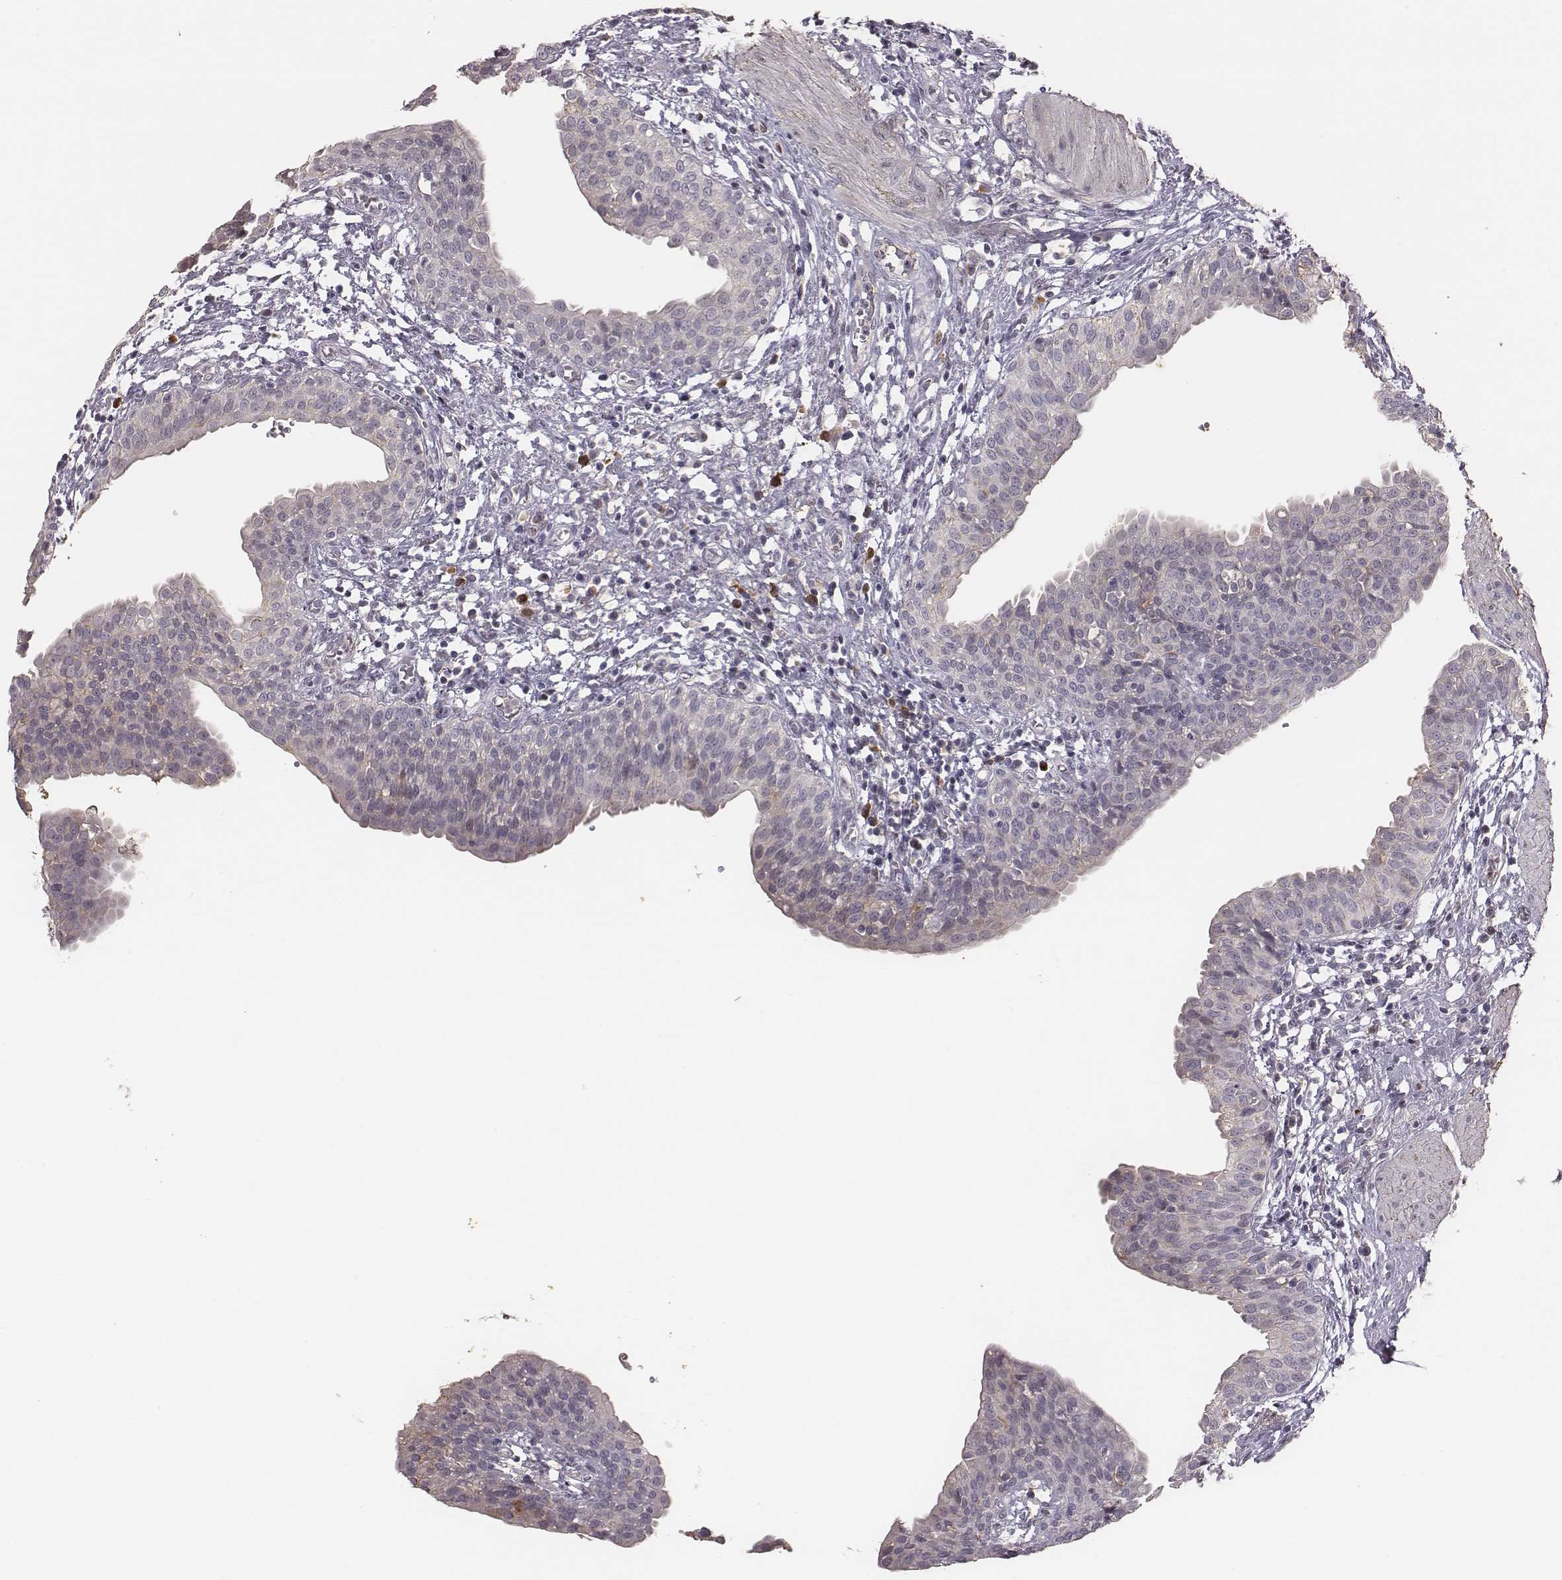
{"staining": {"intensity": "moderate", "quantity": "<25%", "location": "cytoplasmic/membranous"}, "tissue": "urinary bladder", "cell_type": "Urothelial cells", "image_type": "normal", "snomed": [{"axis": "morphology", "description": "Normal tissue, NOS"}, {"axis": "topography", "description": "Urinary bladder"}], "caption": "The photomicrograph exhibits a brown stain indicating the presence of a protein in the cytoplasmic/membranous of urothelial cells in urinary bladder.", "gene": "SLC22A6", "patient": {"sex": "male", "age": 55}}